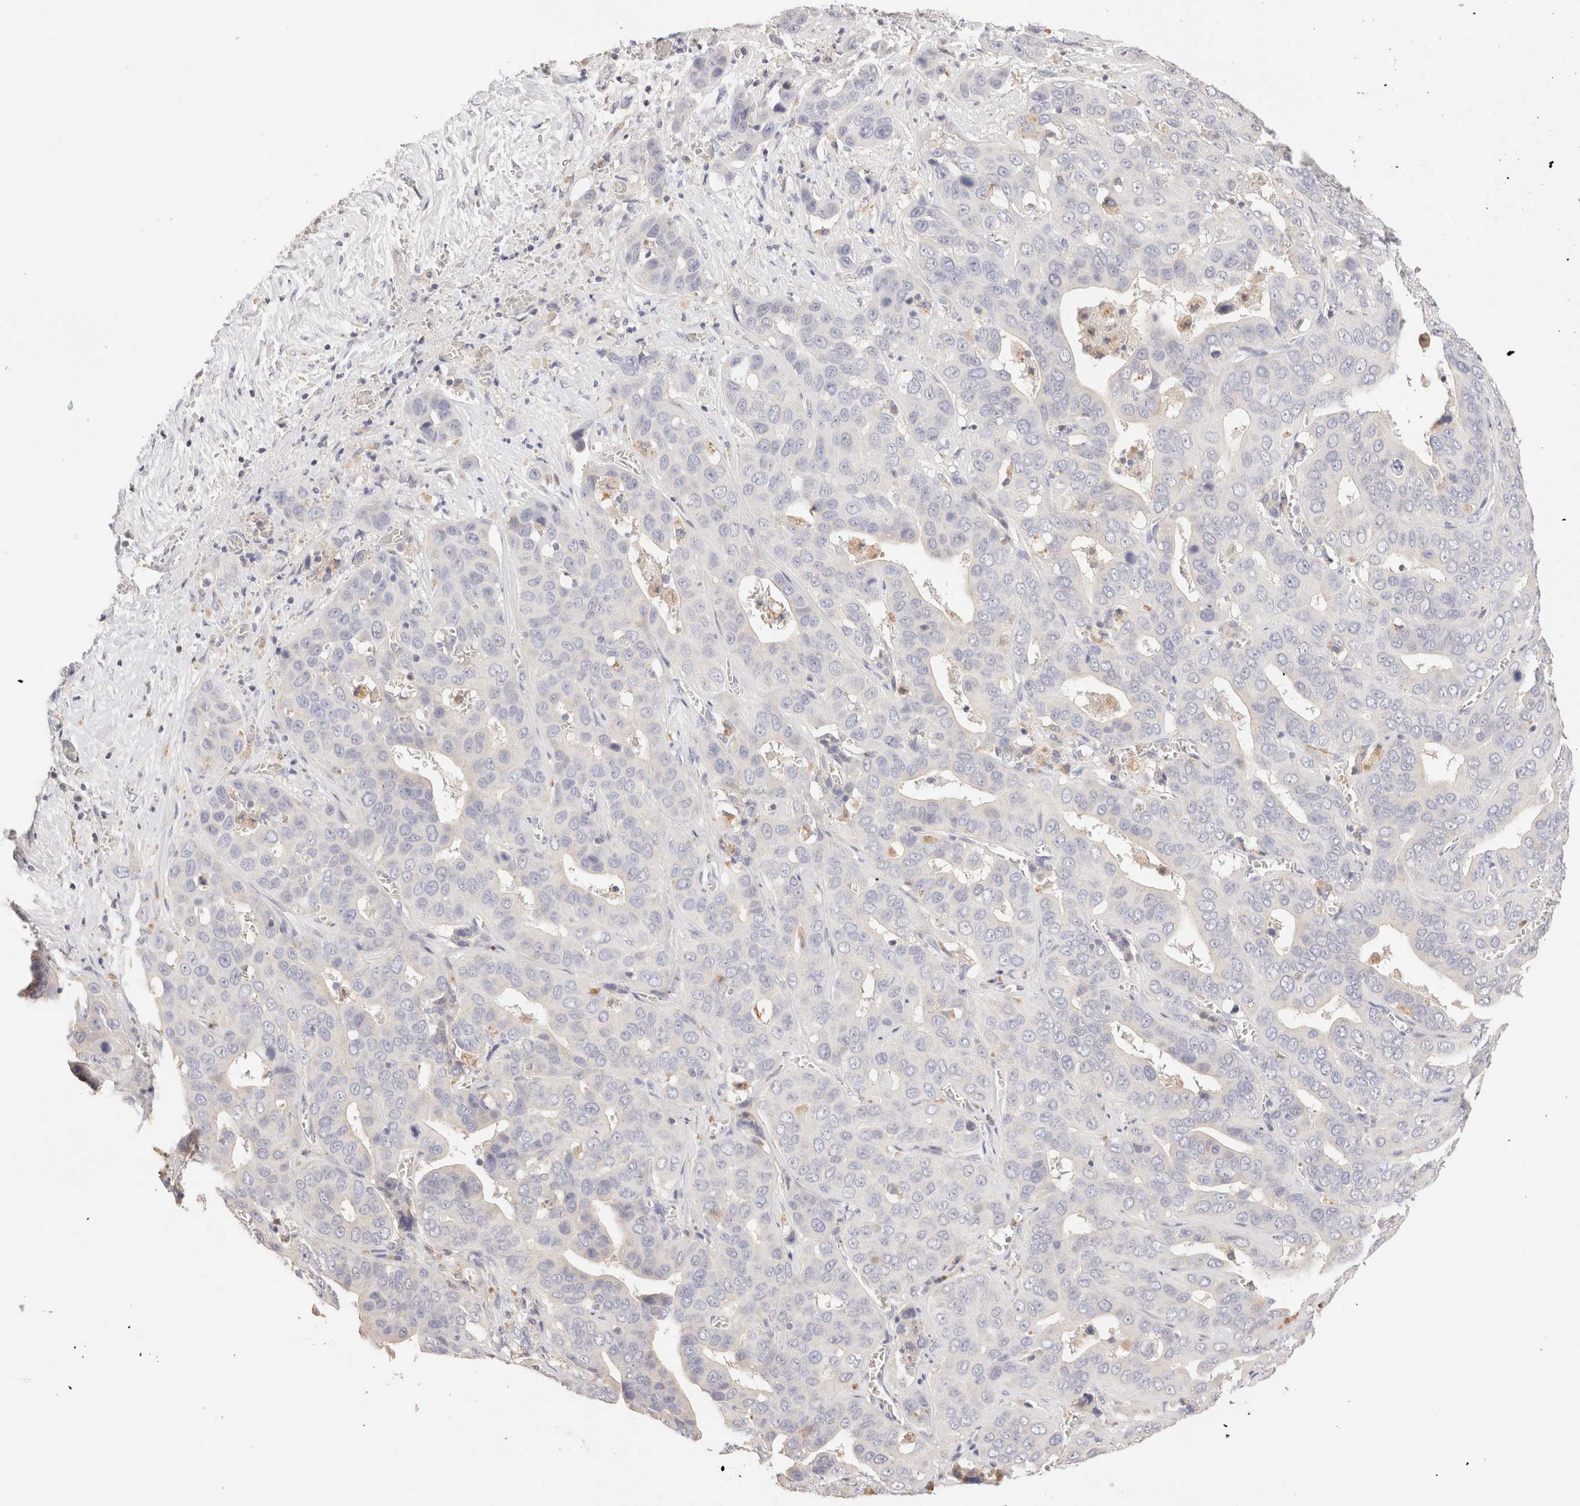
{"staining": {"intensity": "negative", "quantity": "none", "location": "none"}, "tissue": "liver cancer", "cell_type": "Tumor cells", "image_type": "cancer", "snomed": [{"axis": "morphology", "description": "Cholangiocarcinoma"}, {"axis": "topography", "description": "Liver"}], "caption": "IHC of human cholangiocarcinoma (liver) exhibits no staining in tumor cells.", "gene": "SCGB2A2", "patient": {"sex": "female", "age": 52}}